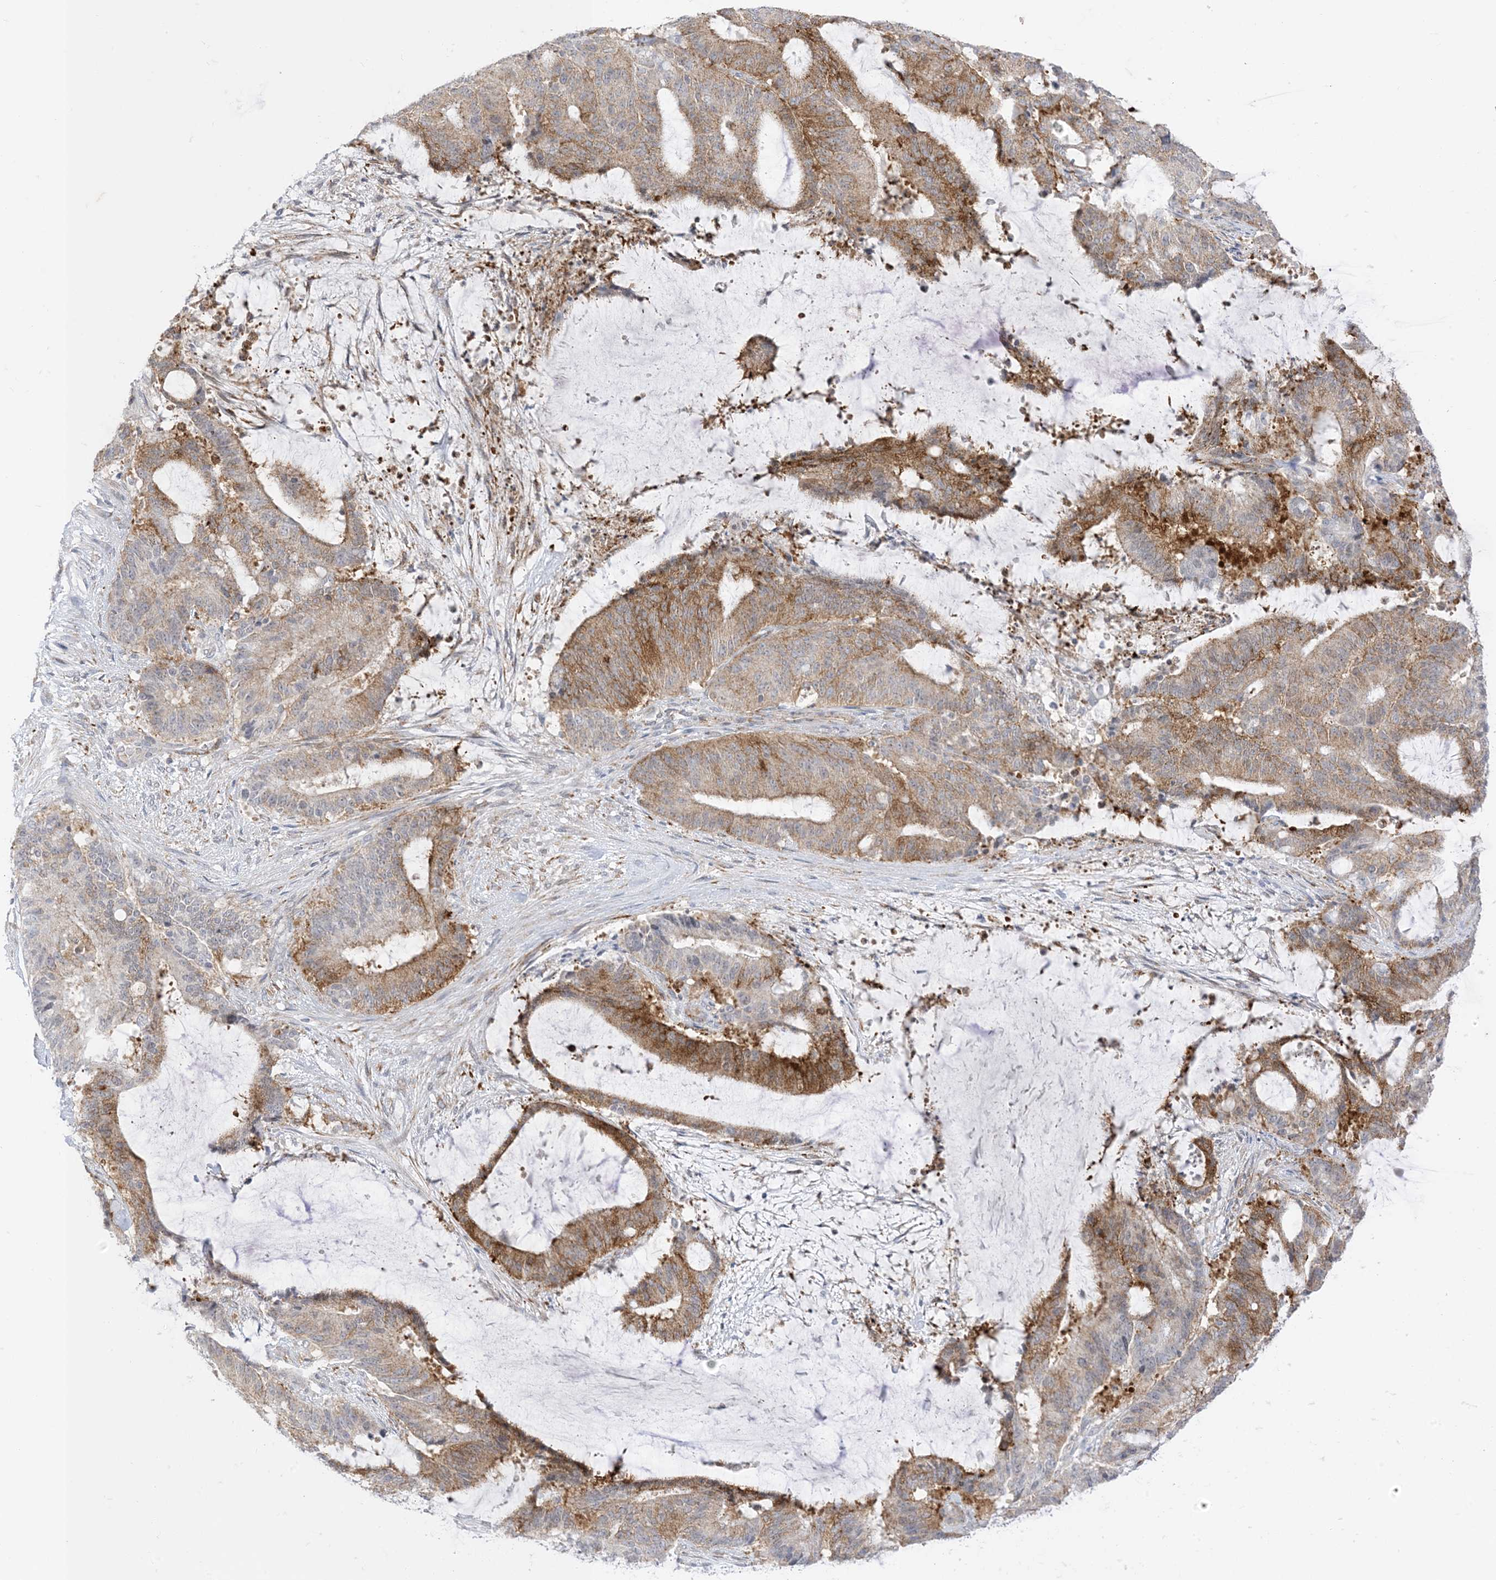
{"staining": {"intensity": "moderate", "quantity": ">75%", "location": "cytoplasmic/membranous"}, "tissue": "liver cancer", "cell_type": "Tumor cells", "image_type": "cancer", "snomed": [{"axis": "morphology", "description": "Normal tissue, NOS"}, {"axis": "morphology", "description": "Cholangiocarcinoma"}, {"axis": "topography", "description": "Liver"}, {"axis": "topography", "description": "Peripheral nerve tissue"}], "caption": "Moderate cytoplasmic/membranous expression is appreciated in about >75% of tumor cells in liver cholangiocarcinoma. Nuclei are stained in blue.", "gene": "RAC1", "patient": {"sex": "female", "age": 73}}